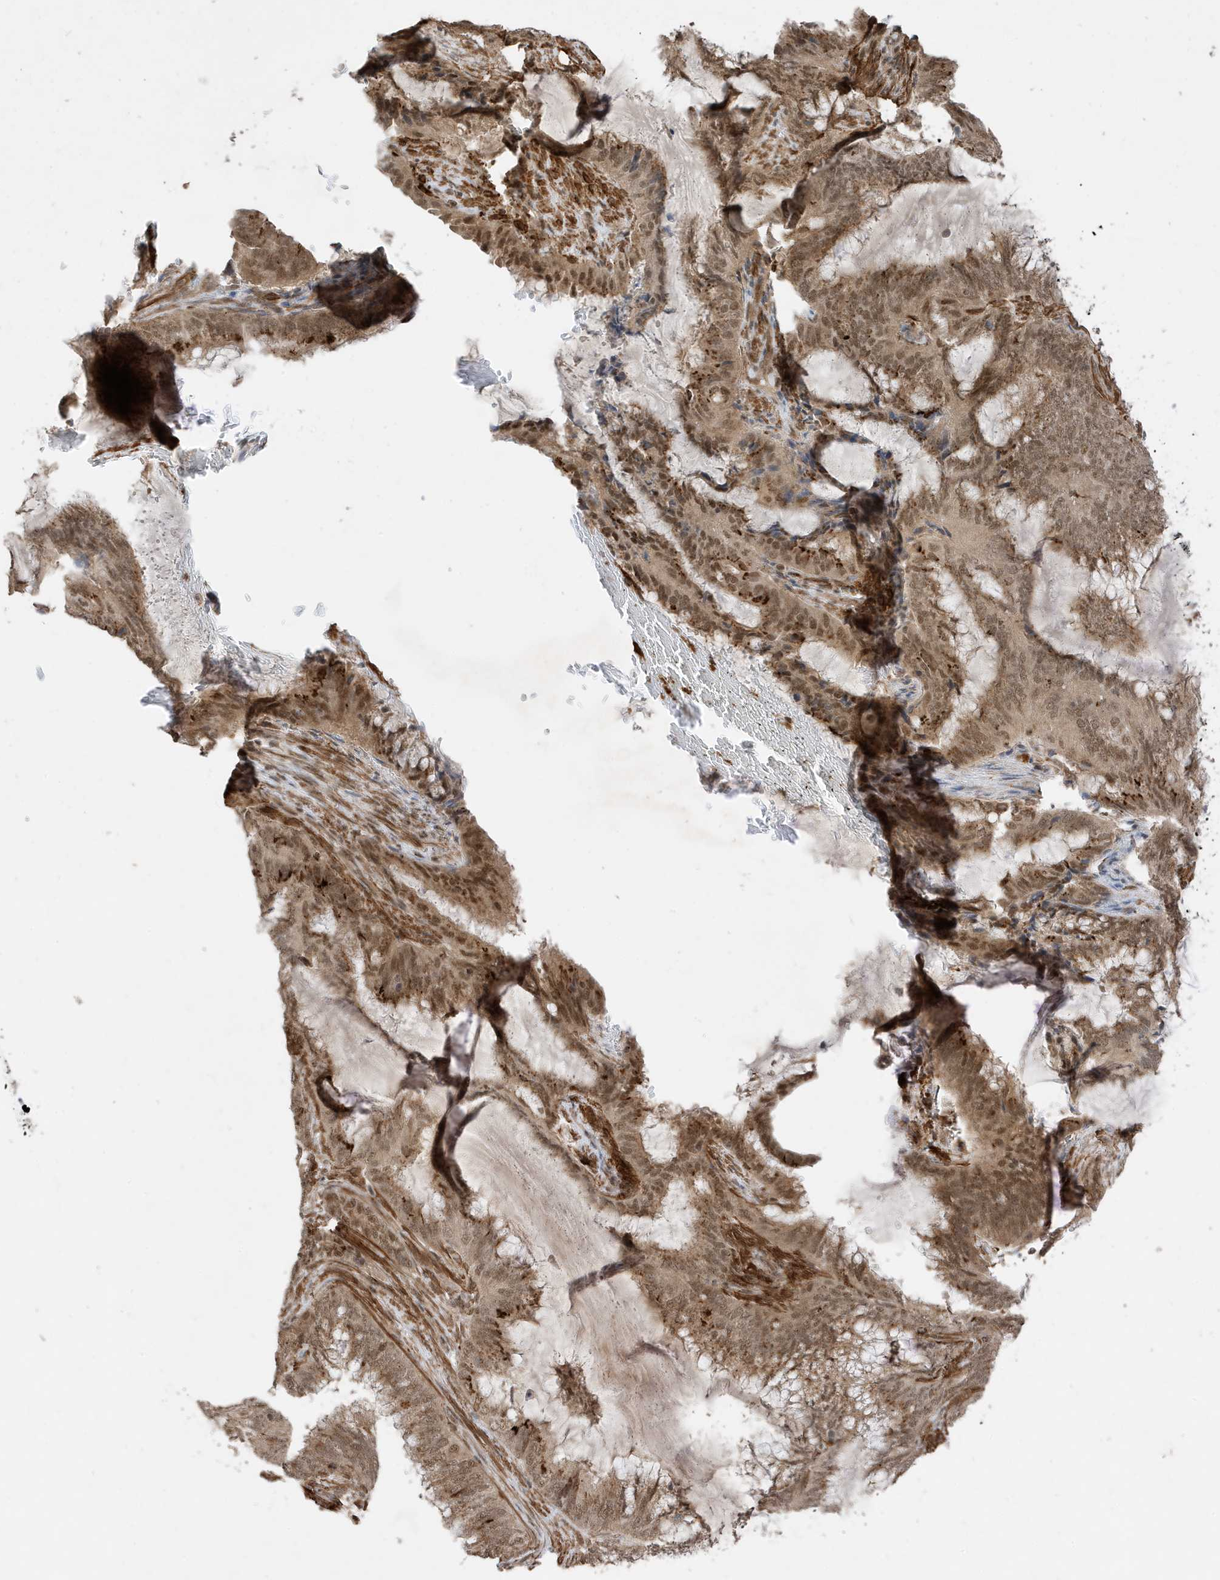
{"staining": {"intensity": "moderate", "quantity": ">75%", "location": "cytoplasmic/membranous,nuclear"}, "tissue": "endometrial cancer", "cell_type": "Tumor cells", "image_type": "cancer", "snomed": [{"axis": "morphology", "description": "Adenocarcinoma, NOS"}, {"axis": "topography", "description": "Endometrium"}], "caption": "Brown immunohistochemical staining in human endometrial cancer reveals moderate cytoplasmic/membranous and nuclear staining in about >75% of tumor cells.", "gene": "MAST3", "patient": {"sex": "female", "age": 51}}